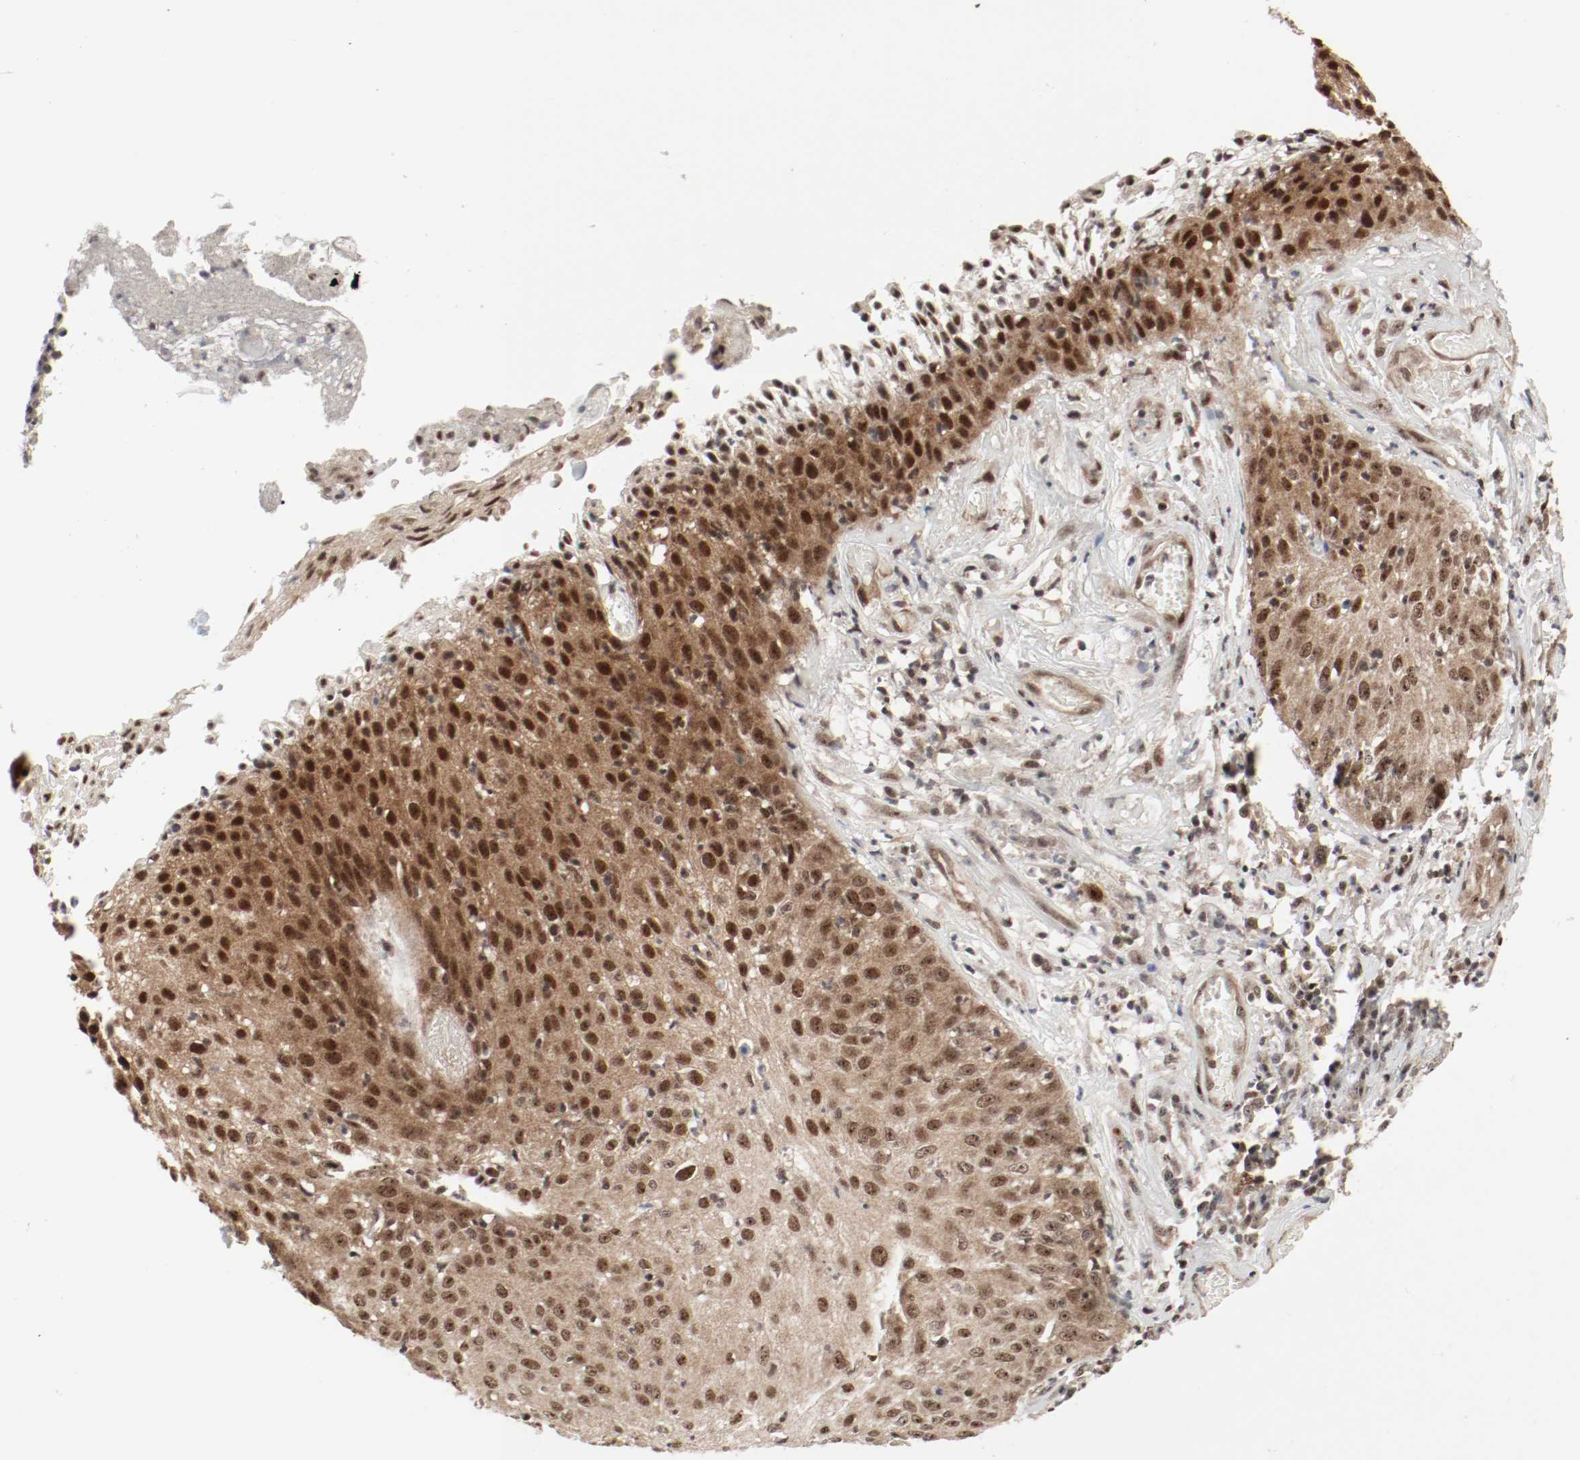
{"staining": {"intensity": "moderate", "quantity": ">75%", "location": "cytoplasmic/membranous,nuclear"}, "tissue": "skin cancer", "cell_type": "Tumor cells", "image_type": "cancer", "snomed": [{"axis": "morphology", "description": "Squamous cell carcinoma, NOS"}, {"axis": "topography", "description": "Skin"}], "caption": "There is medium levels of moderate cytoplasmic/membranous and nuclear expression in tumor cells of skin squamous cell carcinoma, as demonstrated by immunohistochemical staining (brown color).", "gene": "CSNK2B", "patient": {"sex": "male", "age": 65}}